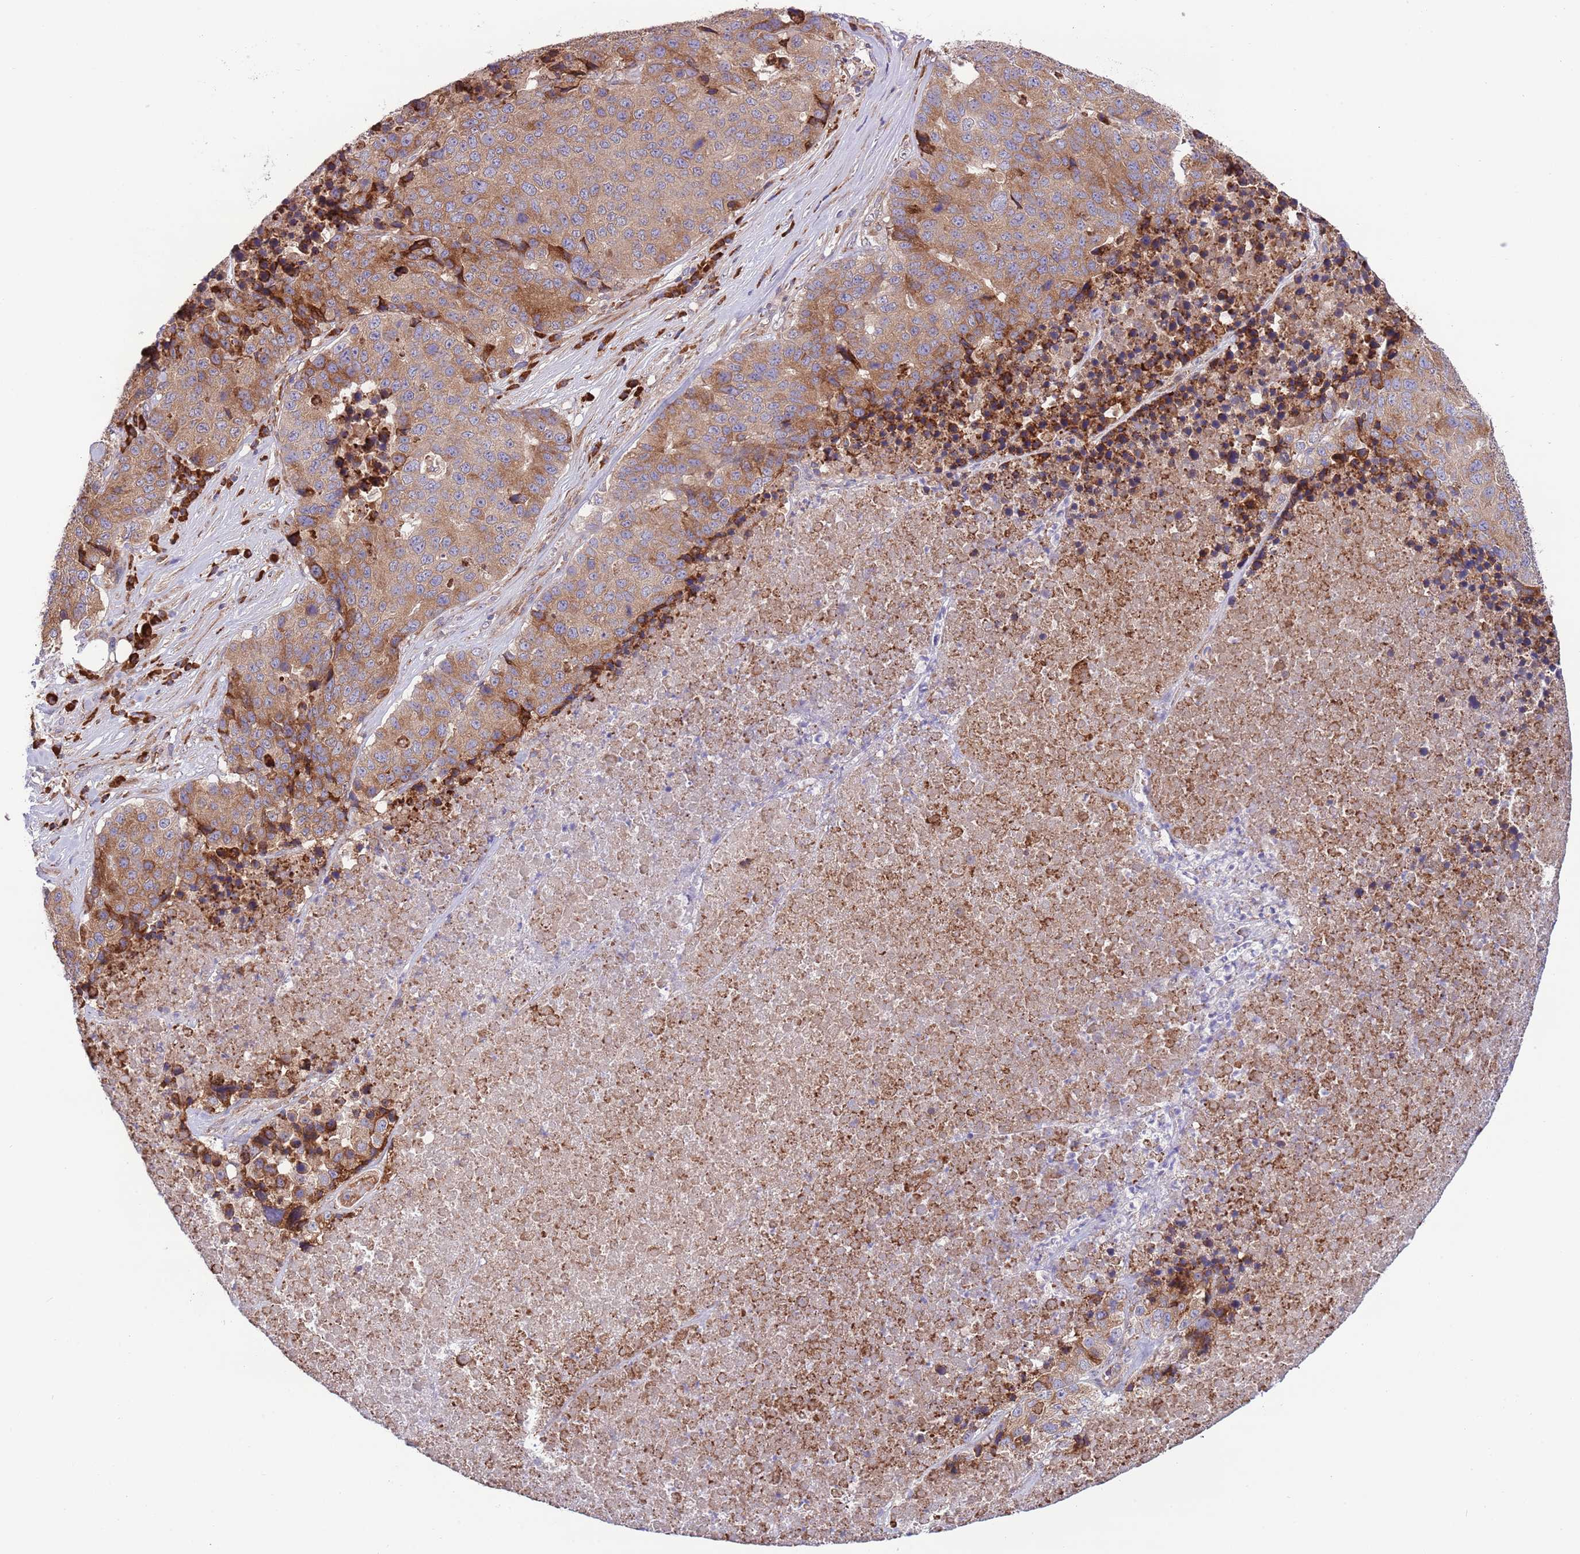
{"staining": {"intensity": "moderate", "quantity": ">75%", "location": "cytoplasmic/membranous"}, "tissue": "stomach cancer", "cell_type": "Tumor cells", "image_type": "cancer", "snomed": [{"axis": "morphology", "description": "Adenocarcinoma, NOS"}, {"axis": "topography", "description": "Stomach"}], "caption": "Stomach cancer was stained to show a protein in brown. There is medium levels of moderate cytoplasmic/membranous positivity in approximately >75% of tumor cells.", "gene": "DAND5", "patient": {"sex": "male", "age": 71}}